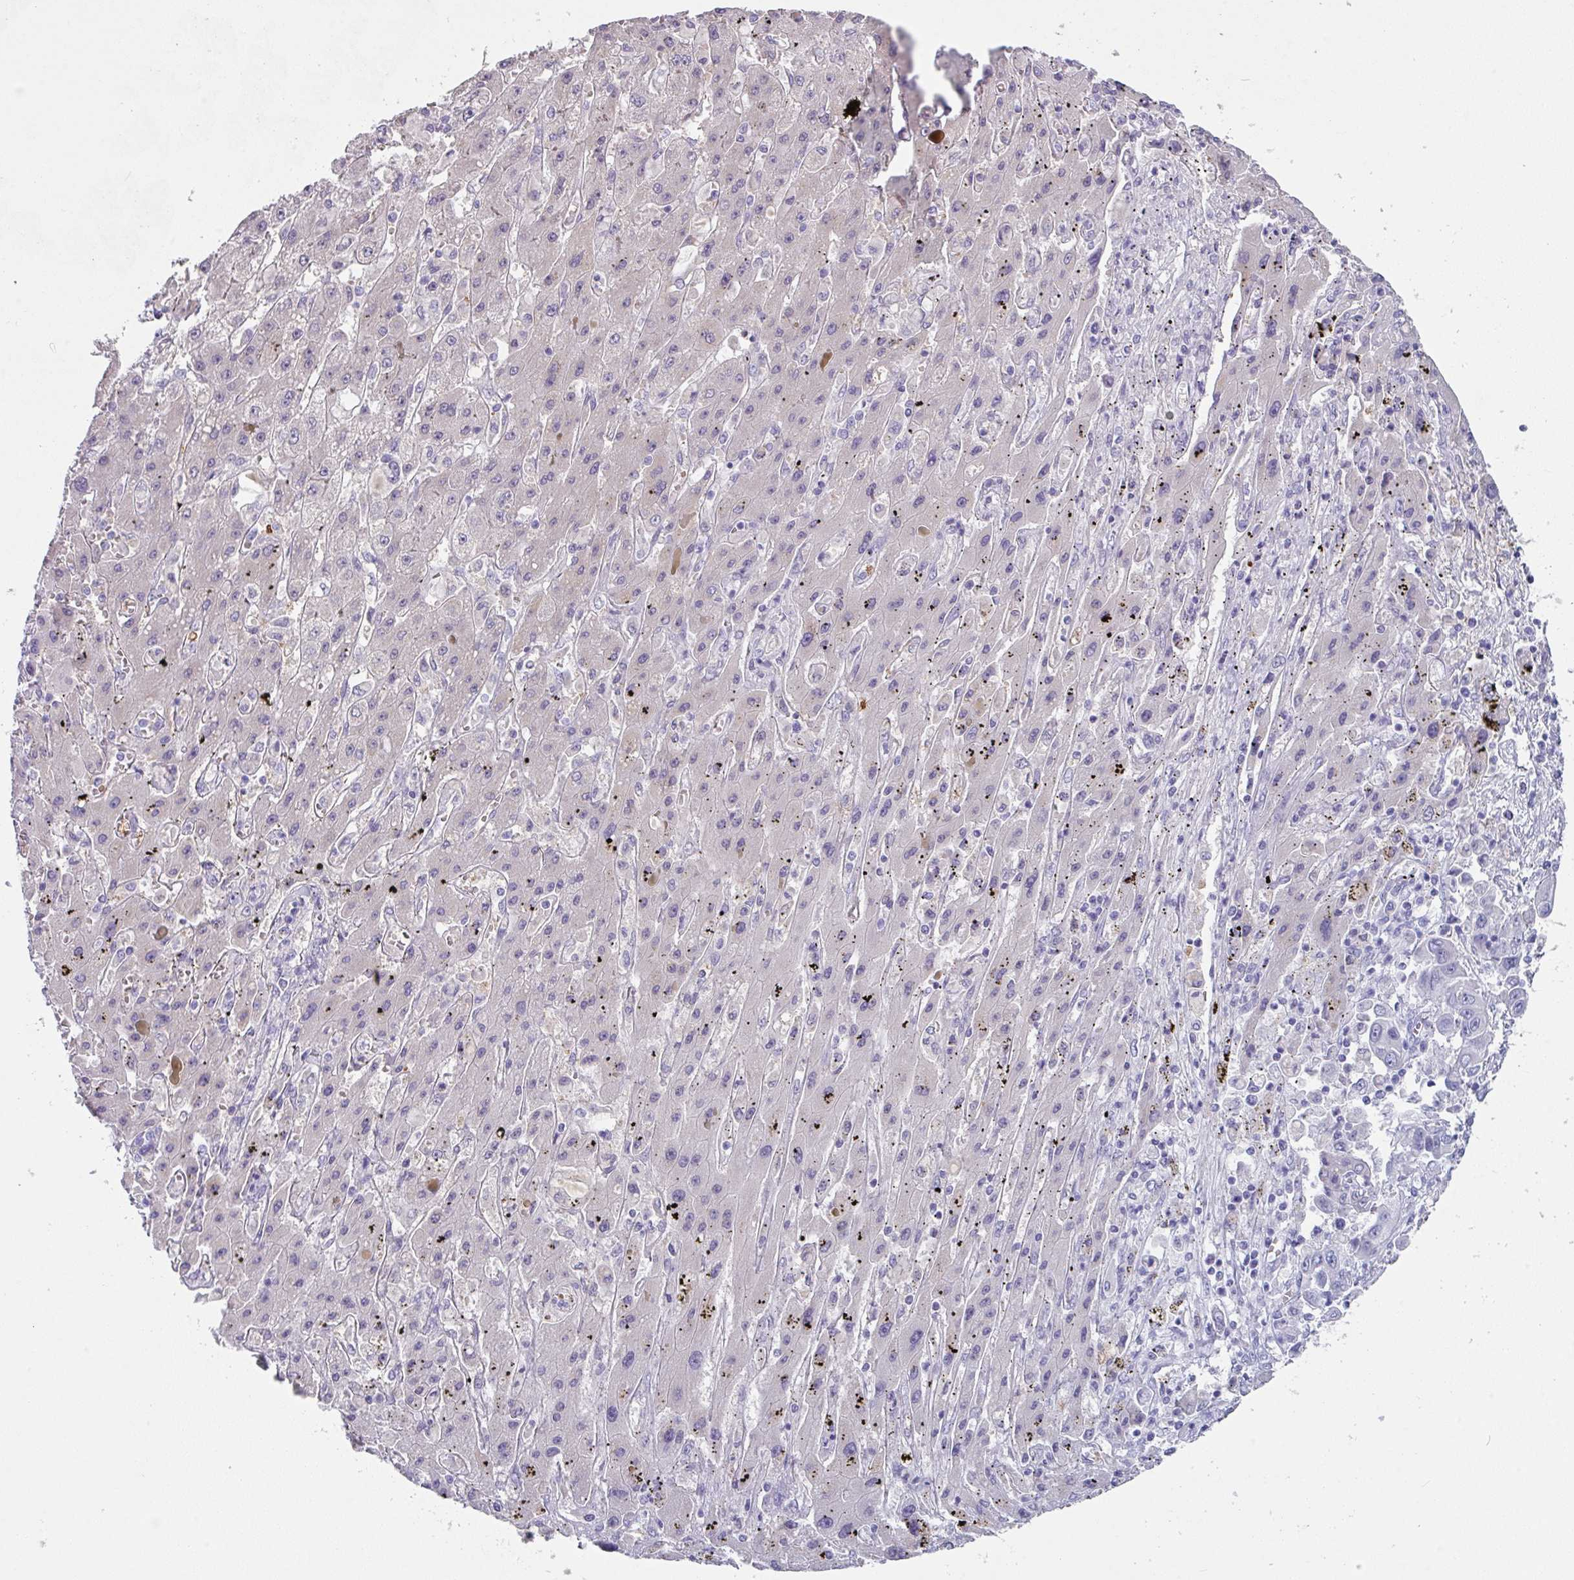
{"staining": {"intensity": "negative", "quantity": "none", "location": "none"}, "tissue": "liver cancer", "cell_type": "Tumor cells", "image_type": "cancer", "snomed": [{"axis": "morphology", "description": "Cholangiocarcinoma"}, {"axis": "topography", "description": "Liver"}], "caption": "Immunohistochemical staining of human liver cholangiocarcinoma reveals no significant expression in tumor cells.", "gene": "DEFB115", "patient": {"sex": "female", "age": 52}}